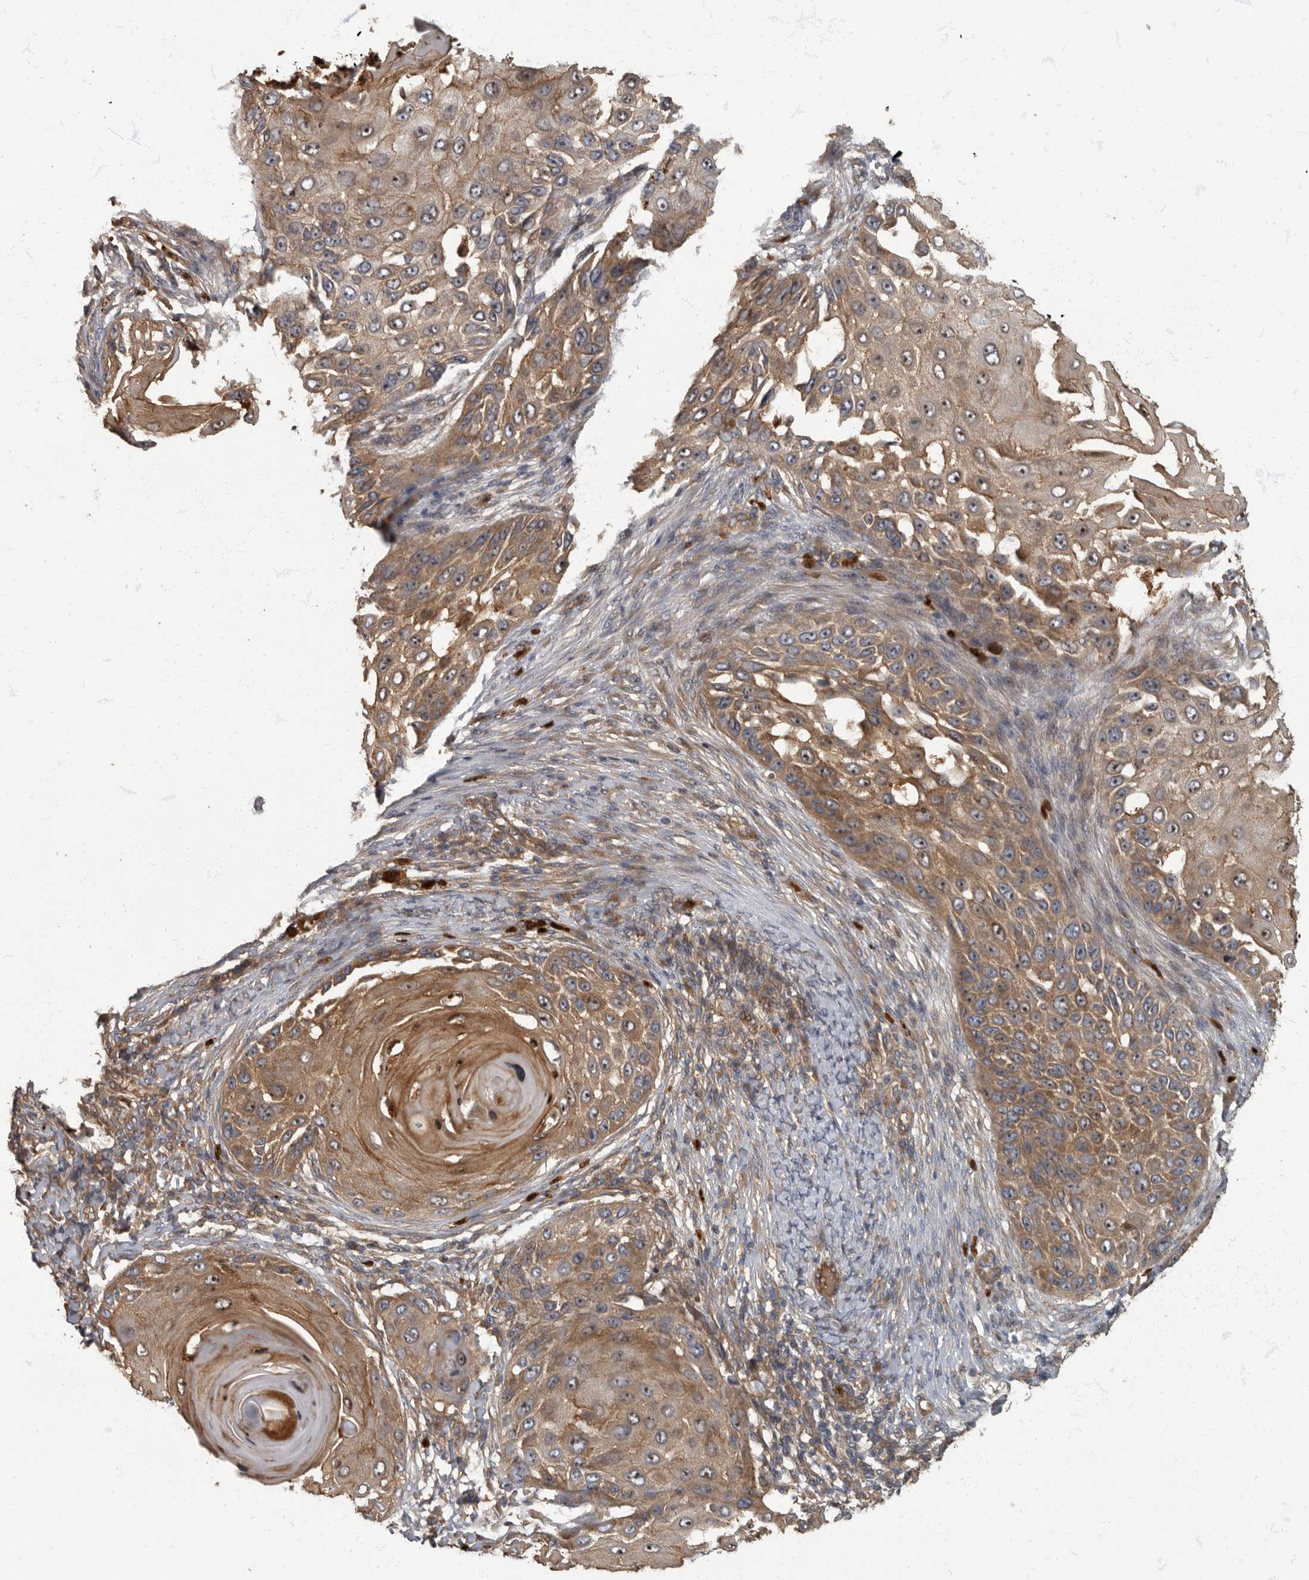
{"staining": {"intensity": "moderate", "quantity": "25%-75%", "location": "cytoplasmic/membranous"}, "tissue": "skin cancer", "cell_type": "Tumor cells", "image_type": "cancer", "snomed": [{"axis": "morphology", "description": "Squamous cell carcinoma, NOS"}, {"axis": "topography", "description": "Skin"}], "caption": "Skin cancer (squamous cell carcinoma) stained for a protein (brown) reveals moderate cytoplasmic/membranous positive staining in approximately 25%-75% of tumor cells.", "gene": "DAAM1", "patient": {"sex": "female", "age": 44}}